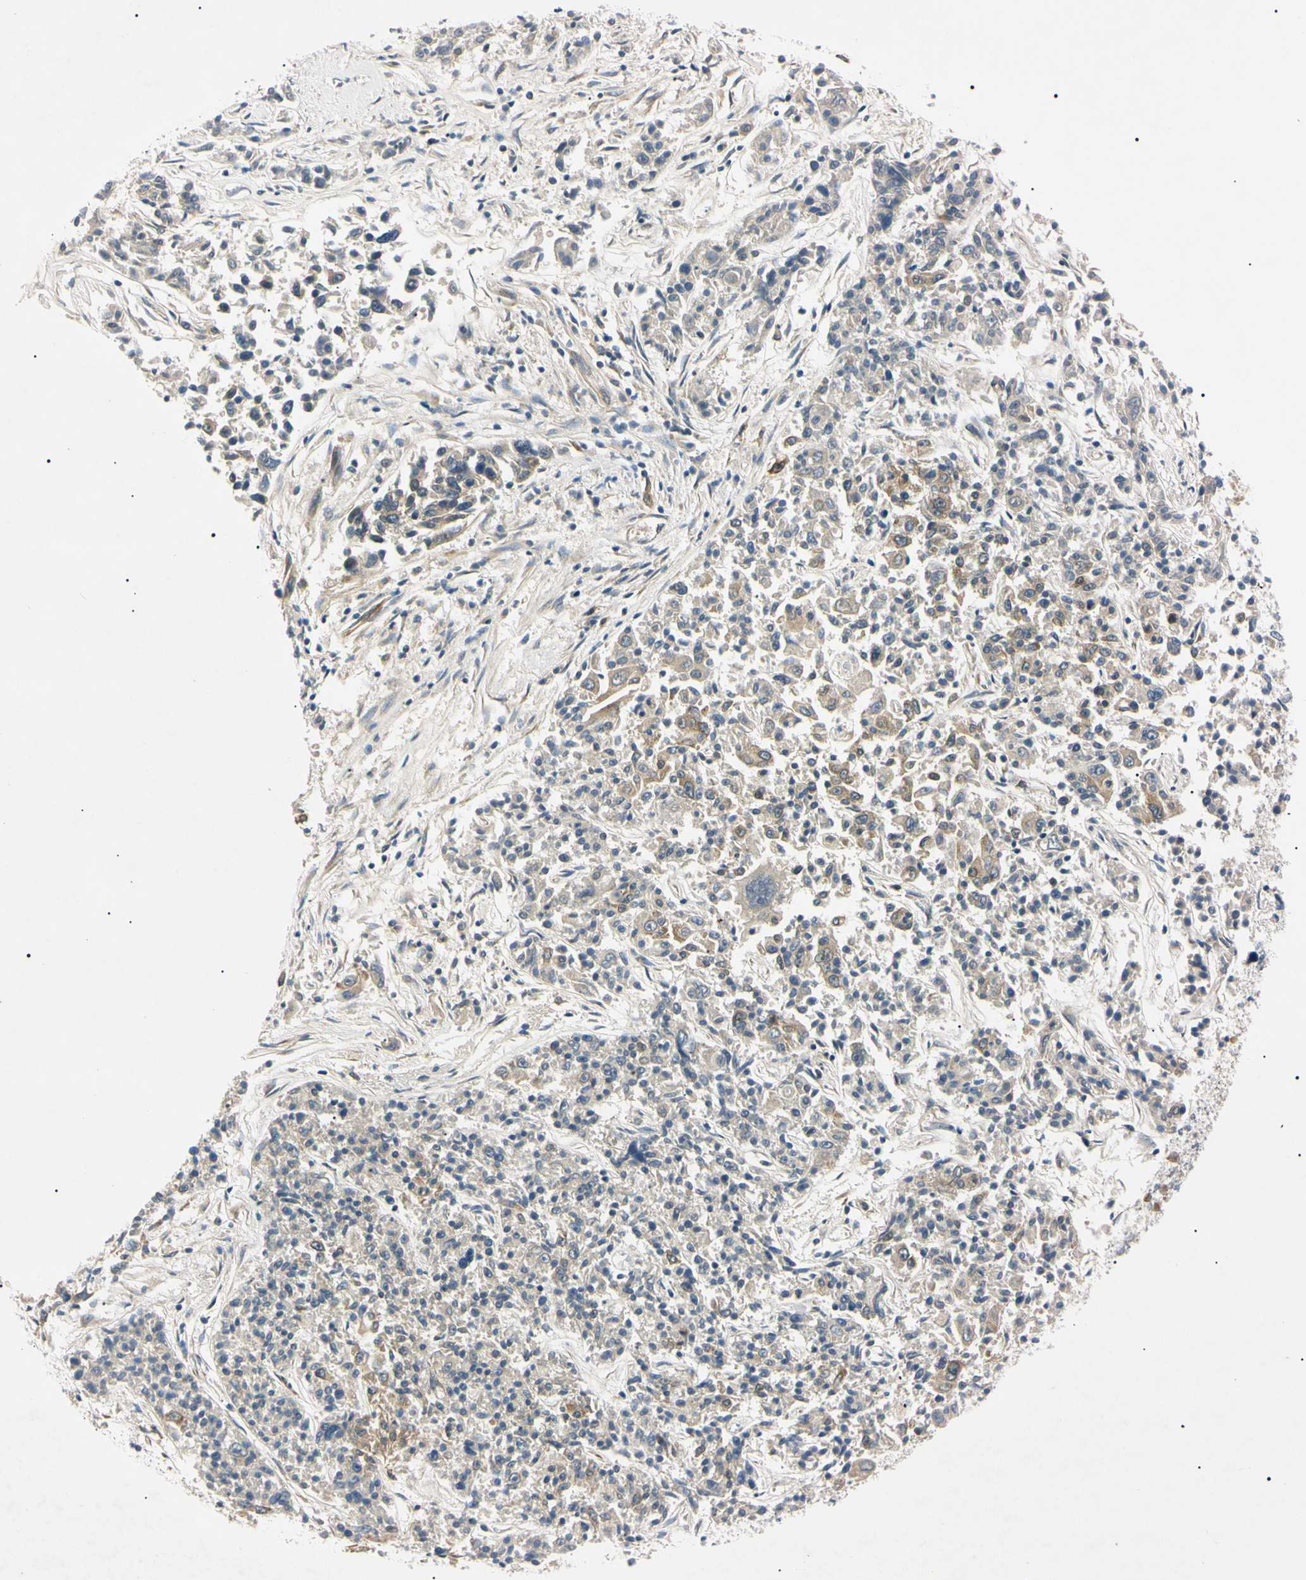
{"staining": {"intensity": "weak", "quantity": "<25%", "location": "cytoplasmic/membranous"}, "tissue": "lung cancer", "cell_type": "Tumor cells", "image_type": "cancer", "snomed": [{"axis": "morphology", "description": "Adenocarcinoma, NOS"}, {"axis": "topography", "description": "Lung"}], "caption": "This image is of lung cancer stained with IHC to label a protein in brown with the nuclei are counter-stained blue. There is no staining in tumor cells. (IHC, brightfield microscopy, high magnification).", "gene": "DNAJB12", "patient": {"sex": "male", "age": 84}}